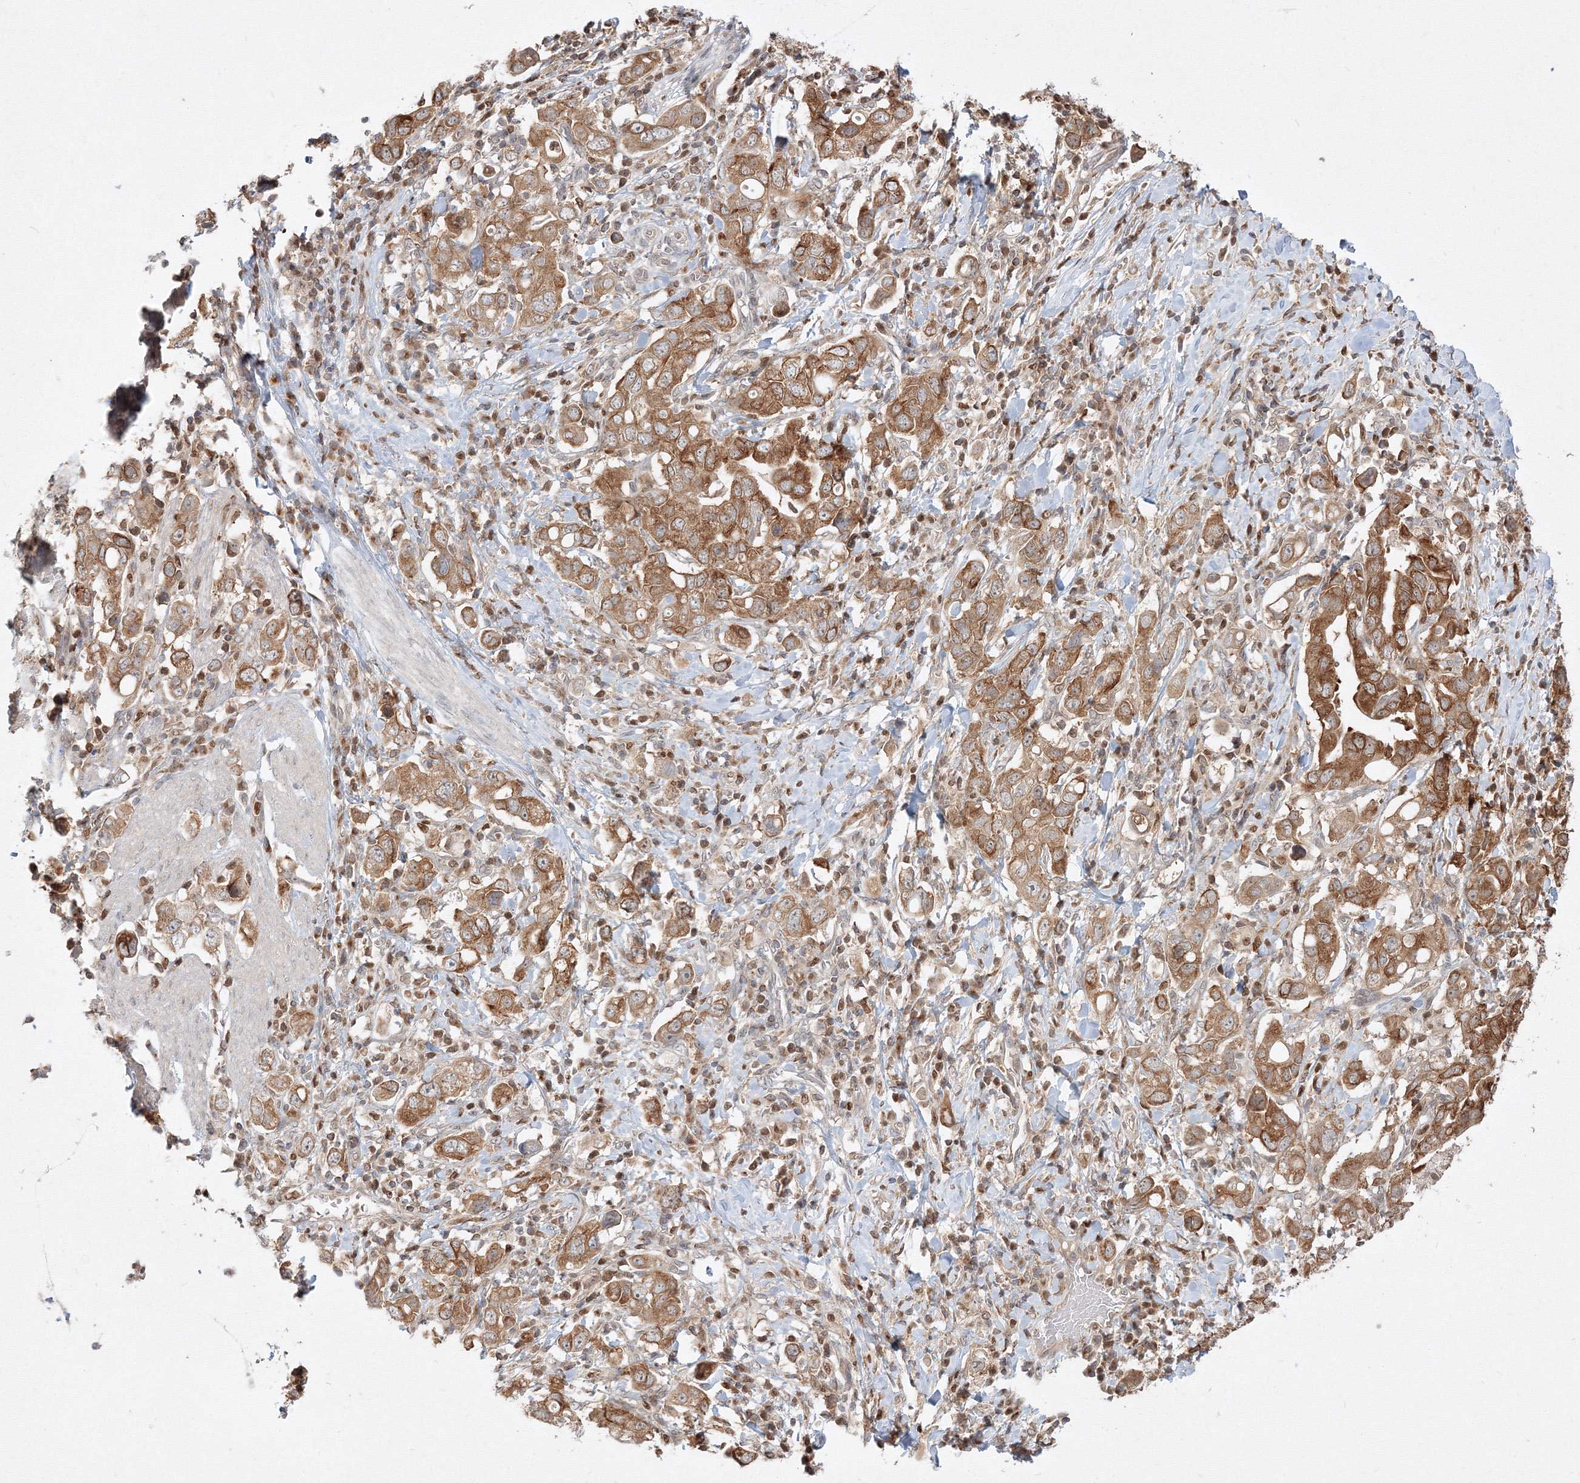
{"staining": {"intensity": "moderate", "quantity": ">75%", "location": "cytoplasmic/membranous"}, "tissue": "stomach cancer", "cell_type": "Tumor cells", "image_type": "cancer", "snomed": [{"axis": "morphology", "description": "Adenocarcinoma, NOS"}, {"axis": "topography", "description": "Stomach, upper"}], "caption": "Tumor cells reveal moderate cytoplasmic/membranous positivity in about >75% of cells in stomach adenocarcinoma. (Stains: DAB (3,3'-diaminobenzidine) in brown, nuclei in blue, Microscopy: brightfield microscopy at high magnification).", "gene": "TMEM50B", "patient": {"sex": "male", "age": 62}}